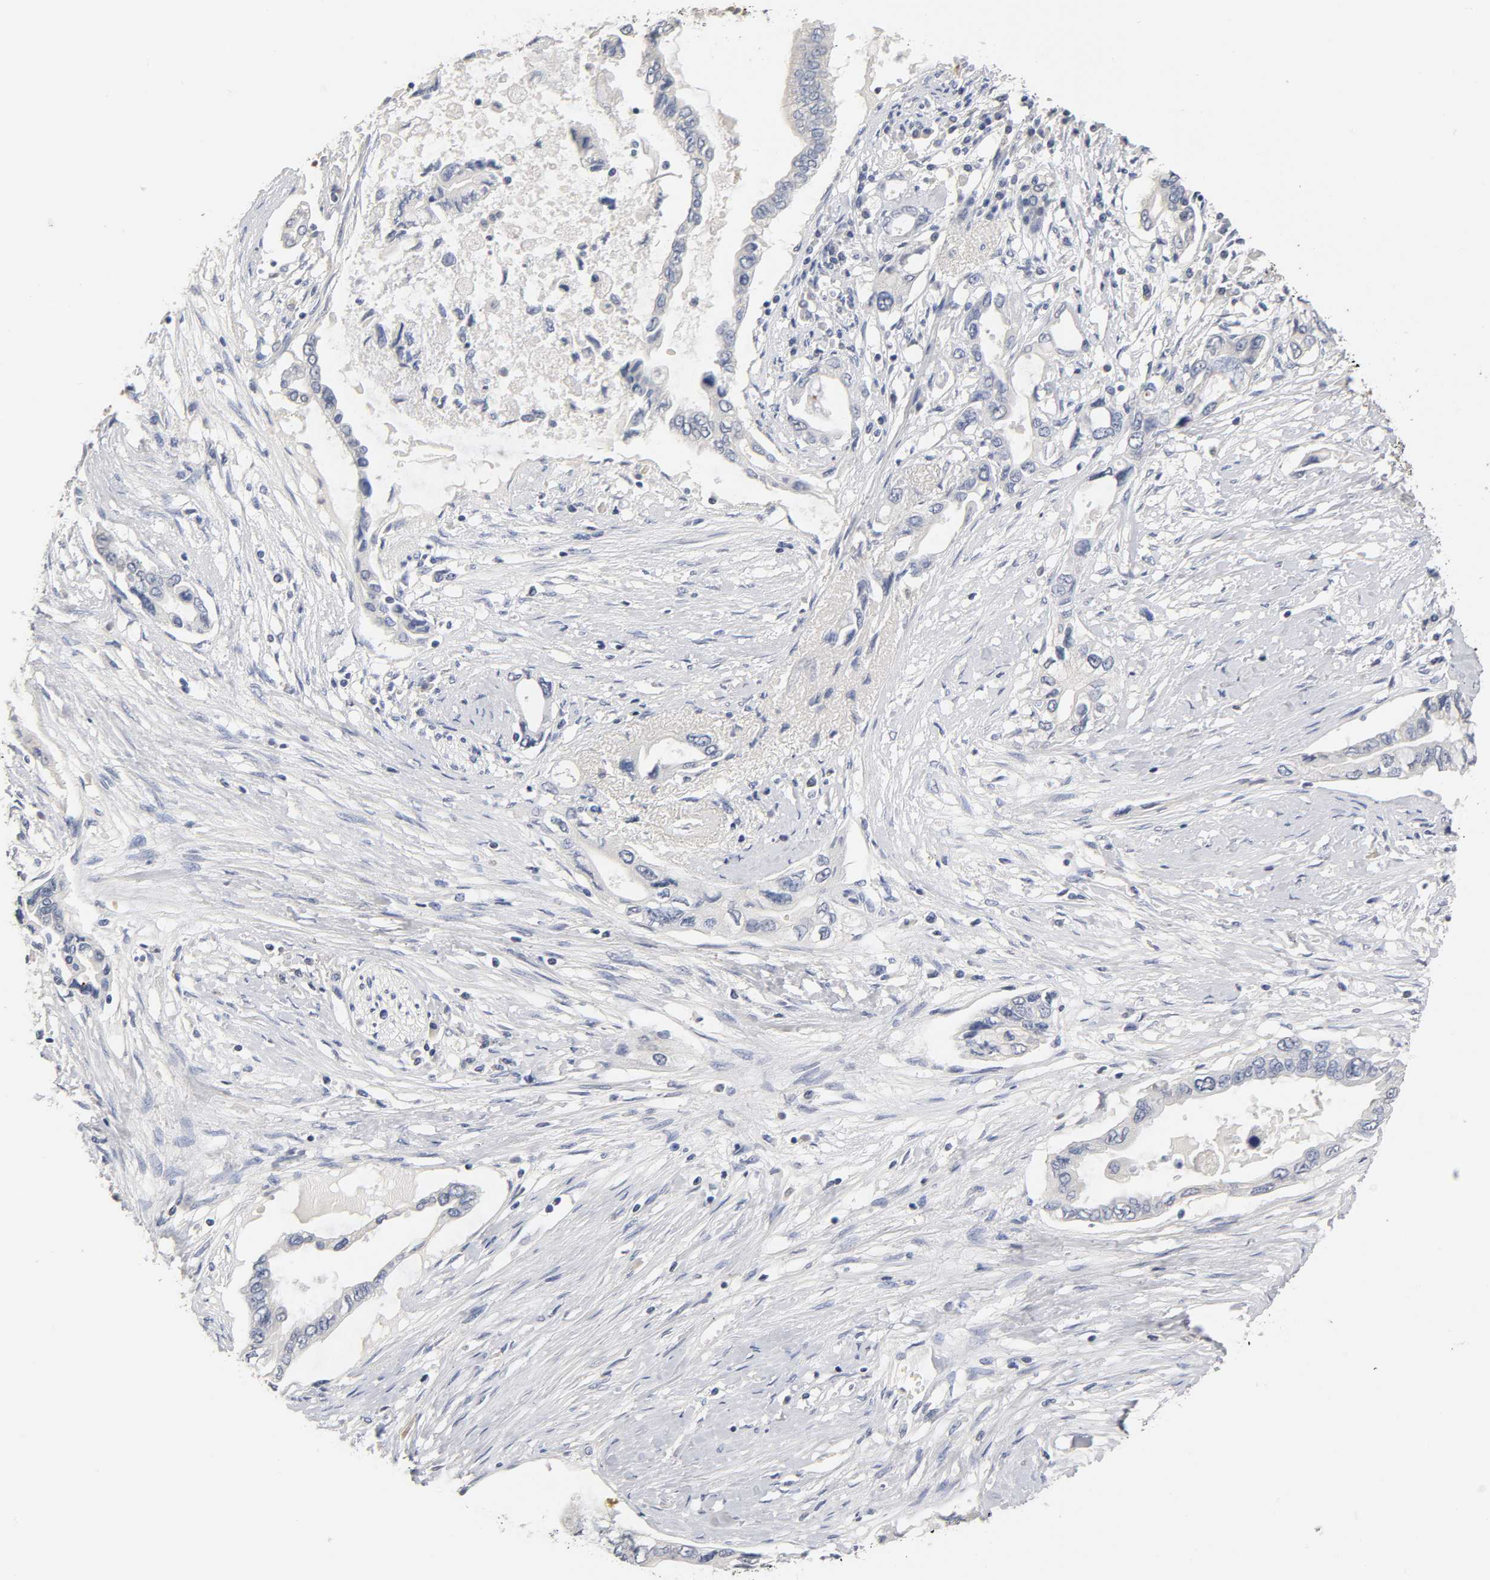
{"staining": {"intensity": "negative", "quantity": "none", "location": "none"}, "tissue": "pancreatic cancer", "cell_type": "Tumor cells", "image_type": "cancer", "snomed": [{"axis": "morphology", "description": "Adenocarcinoma, NOS"}, {"axis": "topography", "description": "Pancreas"}], "caption": "This is an immunohistochemistry histopathology image of human pancreatic adenocarcinoma. There is no expression in tumor cells.", "gene": "OVOL1", "patient": {"sex": "female", "age": 57}}